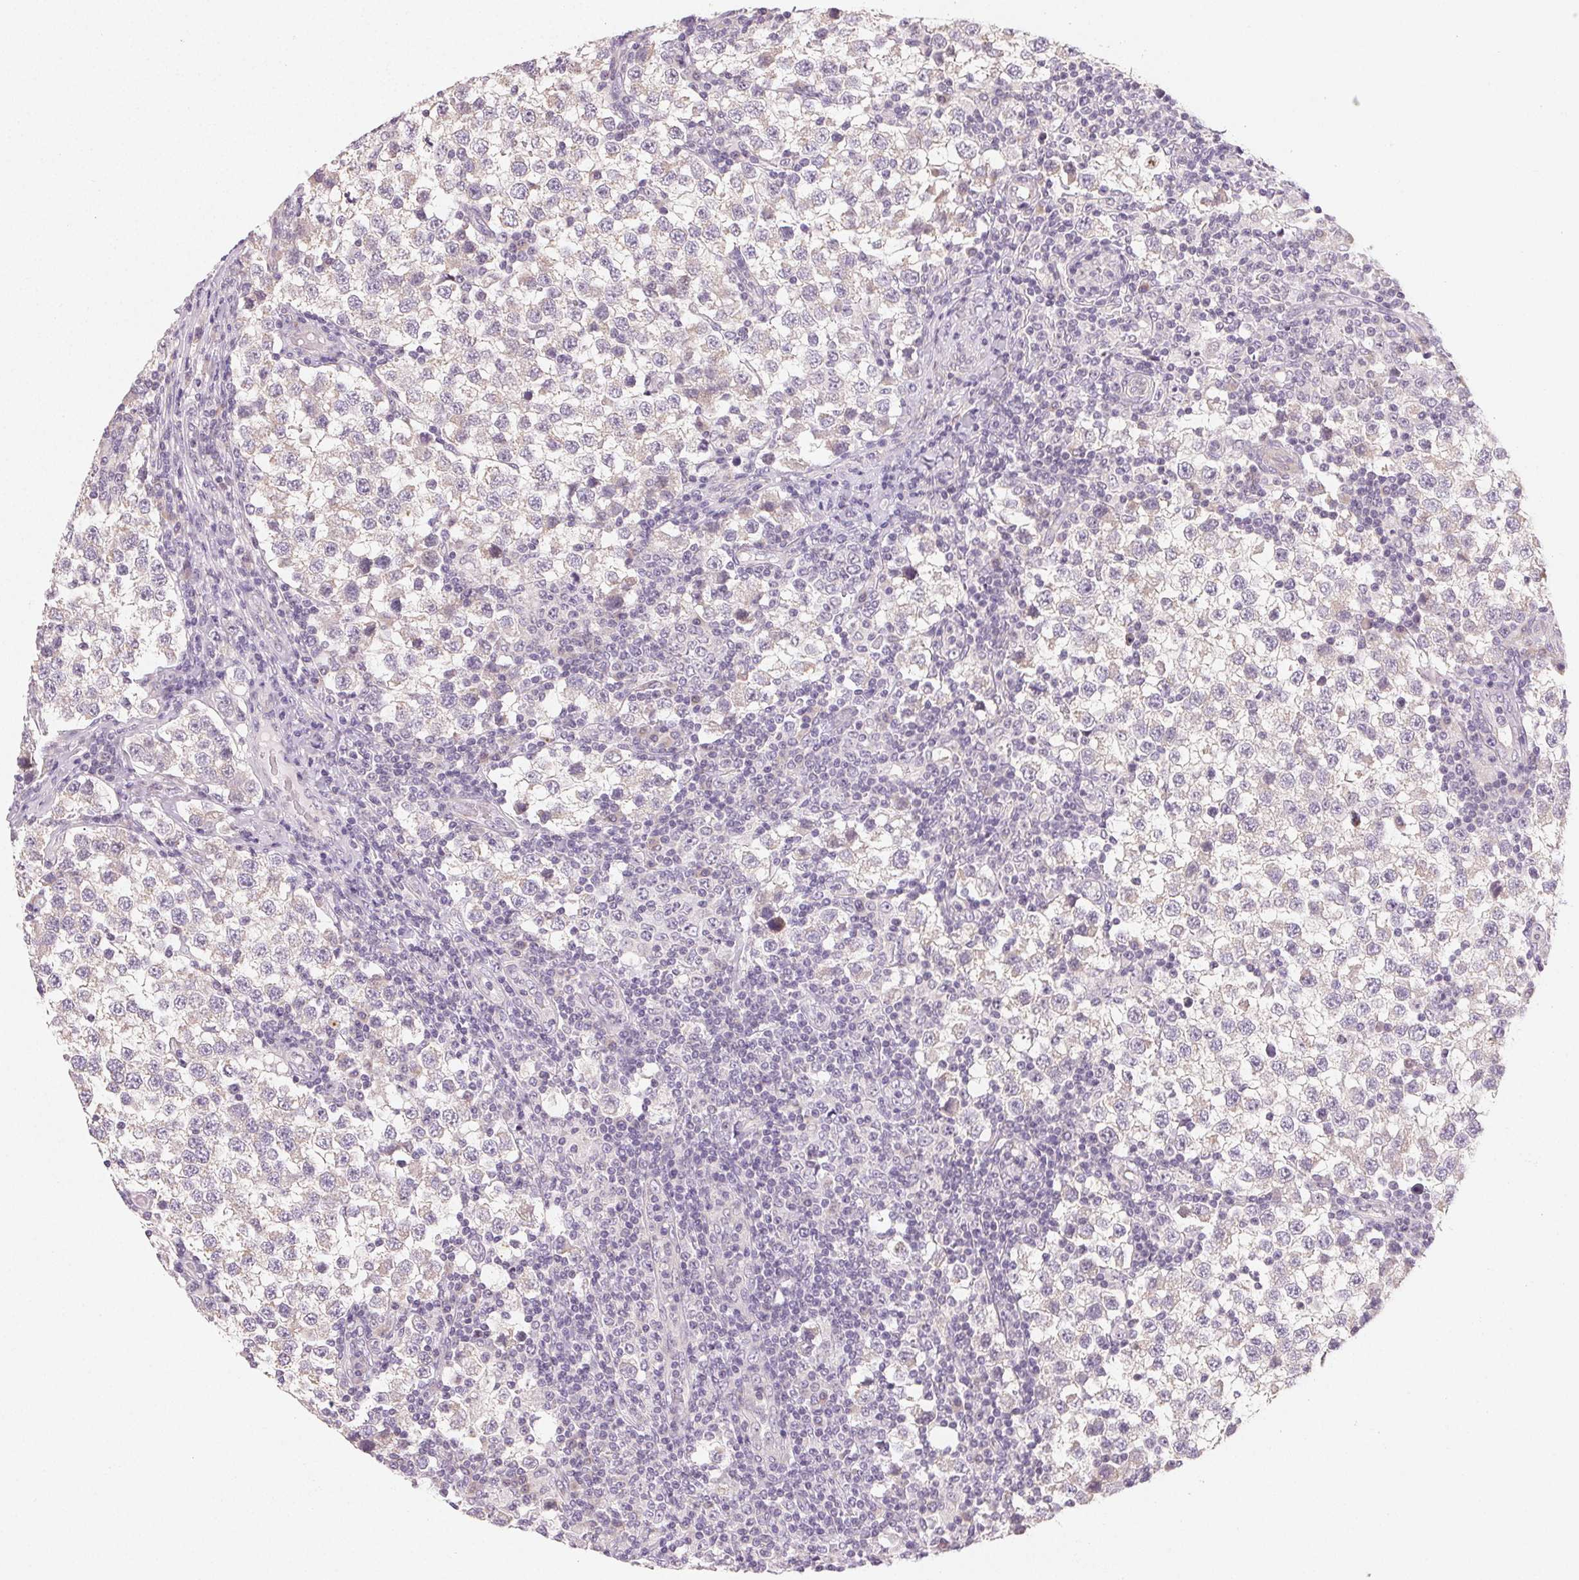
{"staining": {"intensity": "negative", "quantity": "none", "location": "none"}, "tissue": "testis cancer", "cell_type": "Tumor cells", "image_type": "cancer", "snomed": [{"axis": "morphology", "description": "Seminoma, NOS"}, {"axis": "topography", "description": "Testis"}], "caption": "Human testis cancer (seminoma) stained for a protein using immunohistochemistry reveals no expression in tumor cells.", "gene": "MYBL1", "patient": {"sex": "male", "age": 34}}